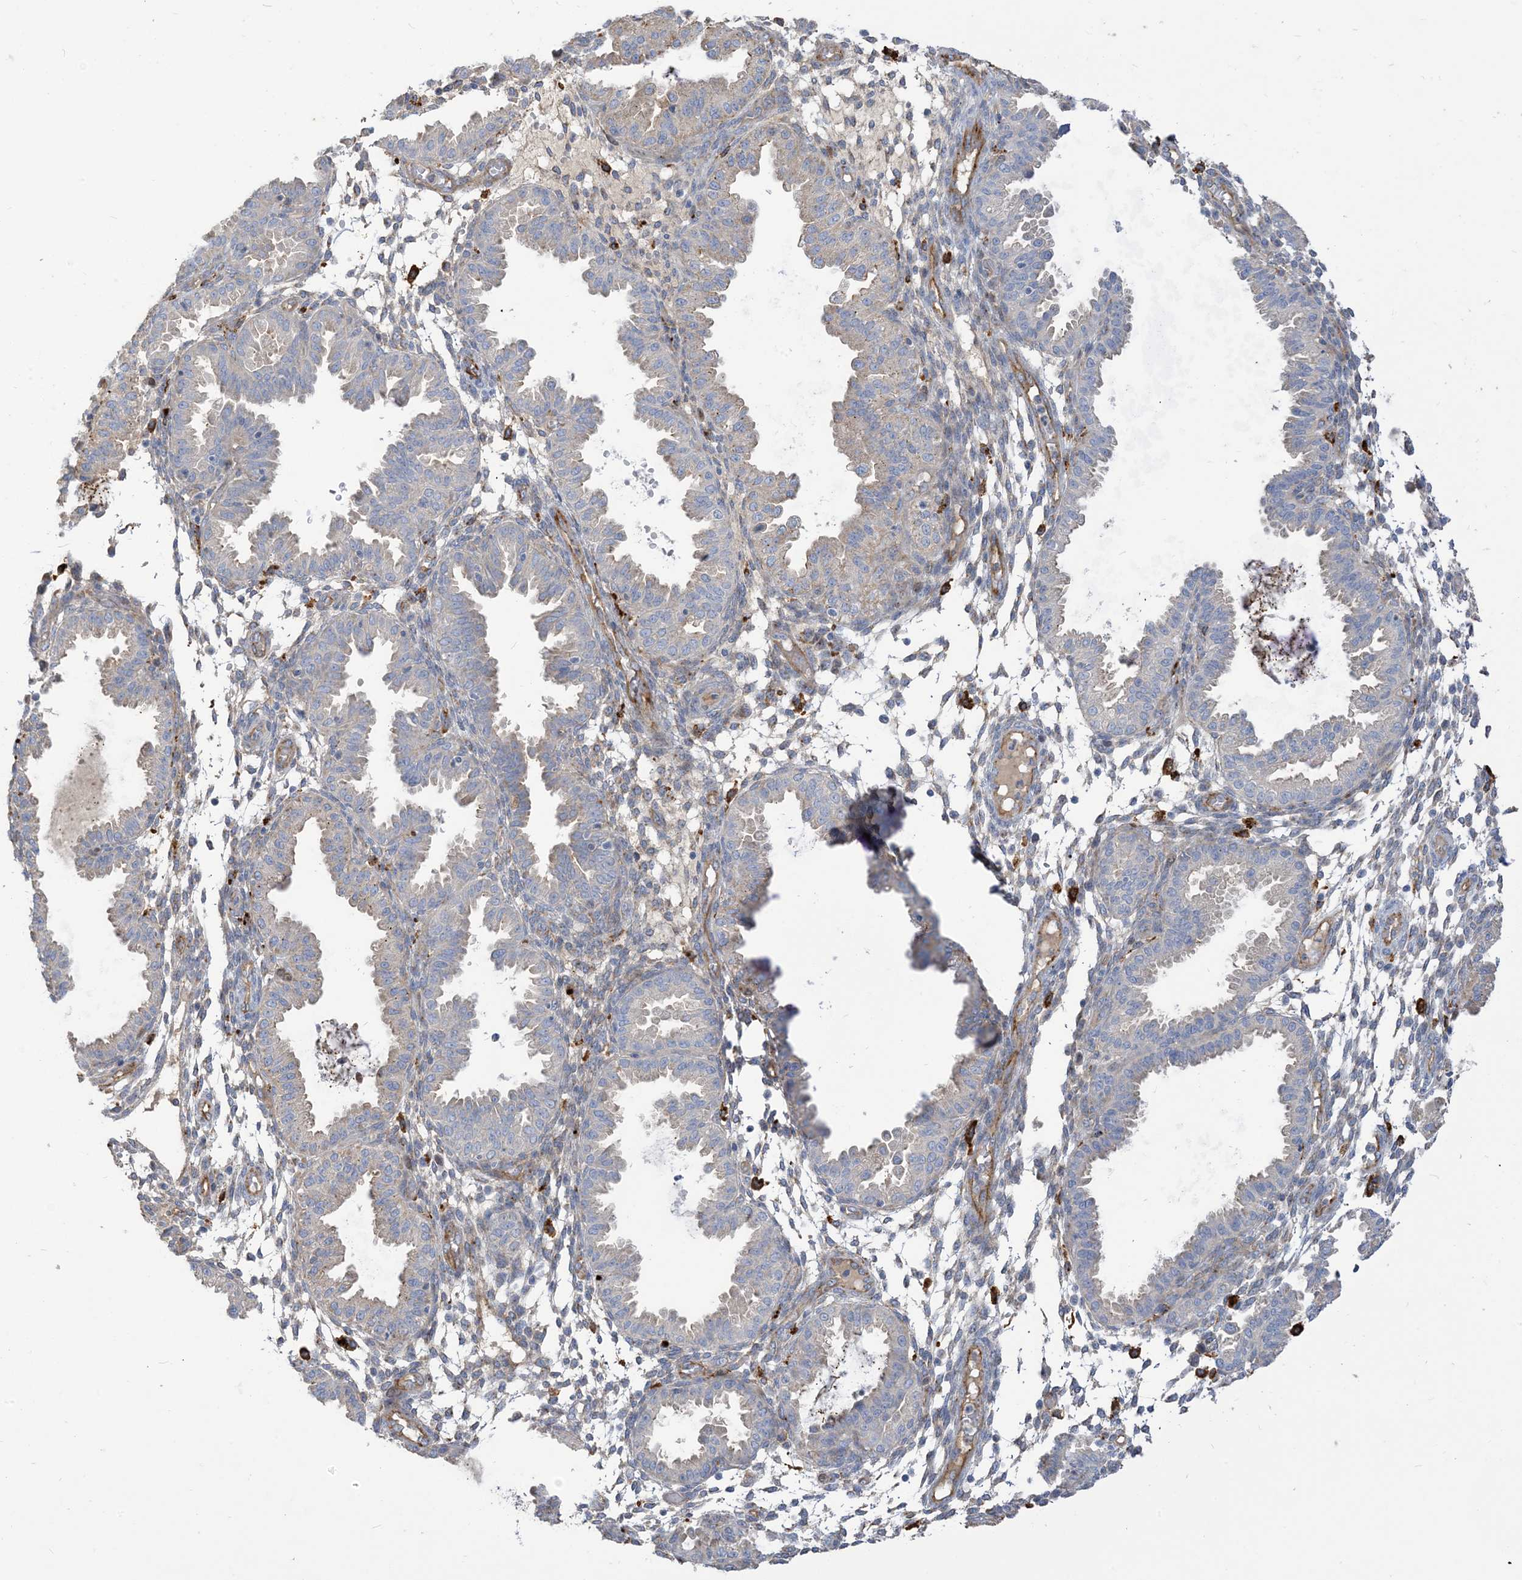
{"staining": {"intensity": "negative", "quantity": "none", "location": "none"}, "tissue": "endometrium", "cell_type": "Cells in endometrial stroma", "image_type": "normal", "snomed": [{"axis": "morphology", "description": "Normal tissue, NOS"}, {"axis": "topography", "description": "Endometrium"}], "caption": "This is an IHC photomicrograph of normal human endometrium. There is no positivity in cells in endometrial stroma.", "gene": "PEAR1", "patient": {"sex": "female", "age": 33}}